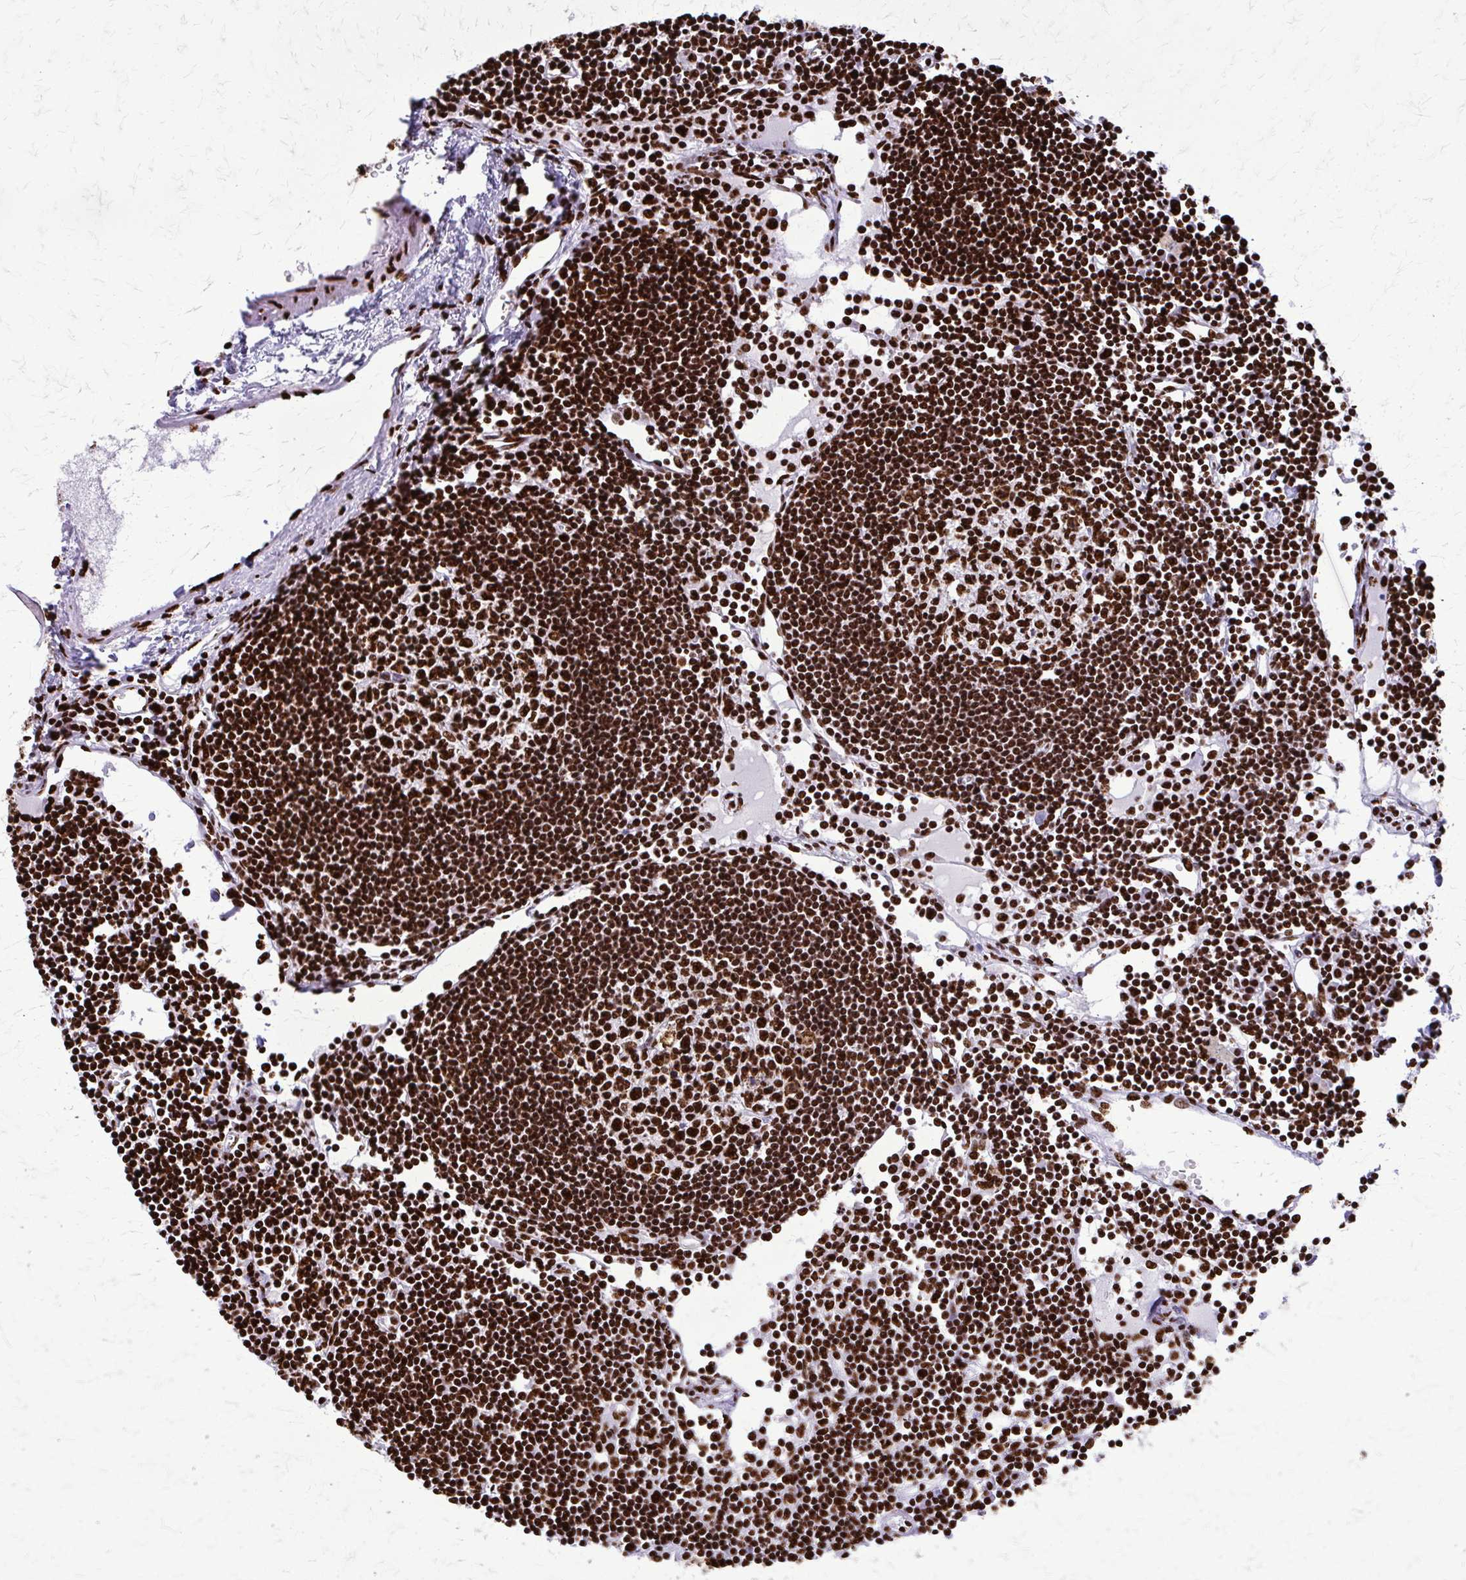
{"staining": {"intensity": "strong", "quantity": ">75%", "location": "nuclear"}, "tissue": "lymph node", "cell_type": "Germinal center cells", "image_type": "normal", "snomed": [{"axis": "morphology", "description": "Normal tissue, NOS"}, {"axis": "topography", "description": "Lymph node"}], "caption": "Protein expression analysis of unremarkable human lymph node reveals strong nuclear positivity in about >75% of germinal center cells. The protein is shown in brown color, while the nuclei are stained blue.", "gene": "SFPQ", "patient": {"sex": "female", "age": 65}}